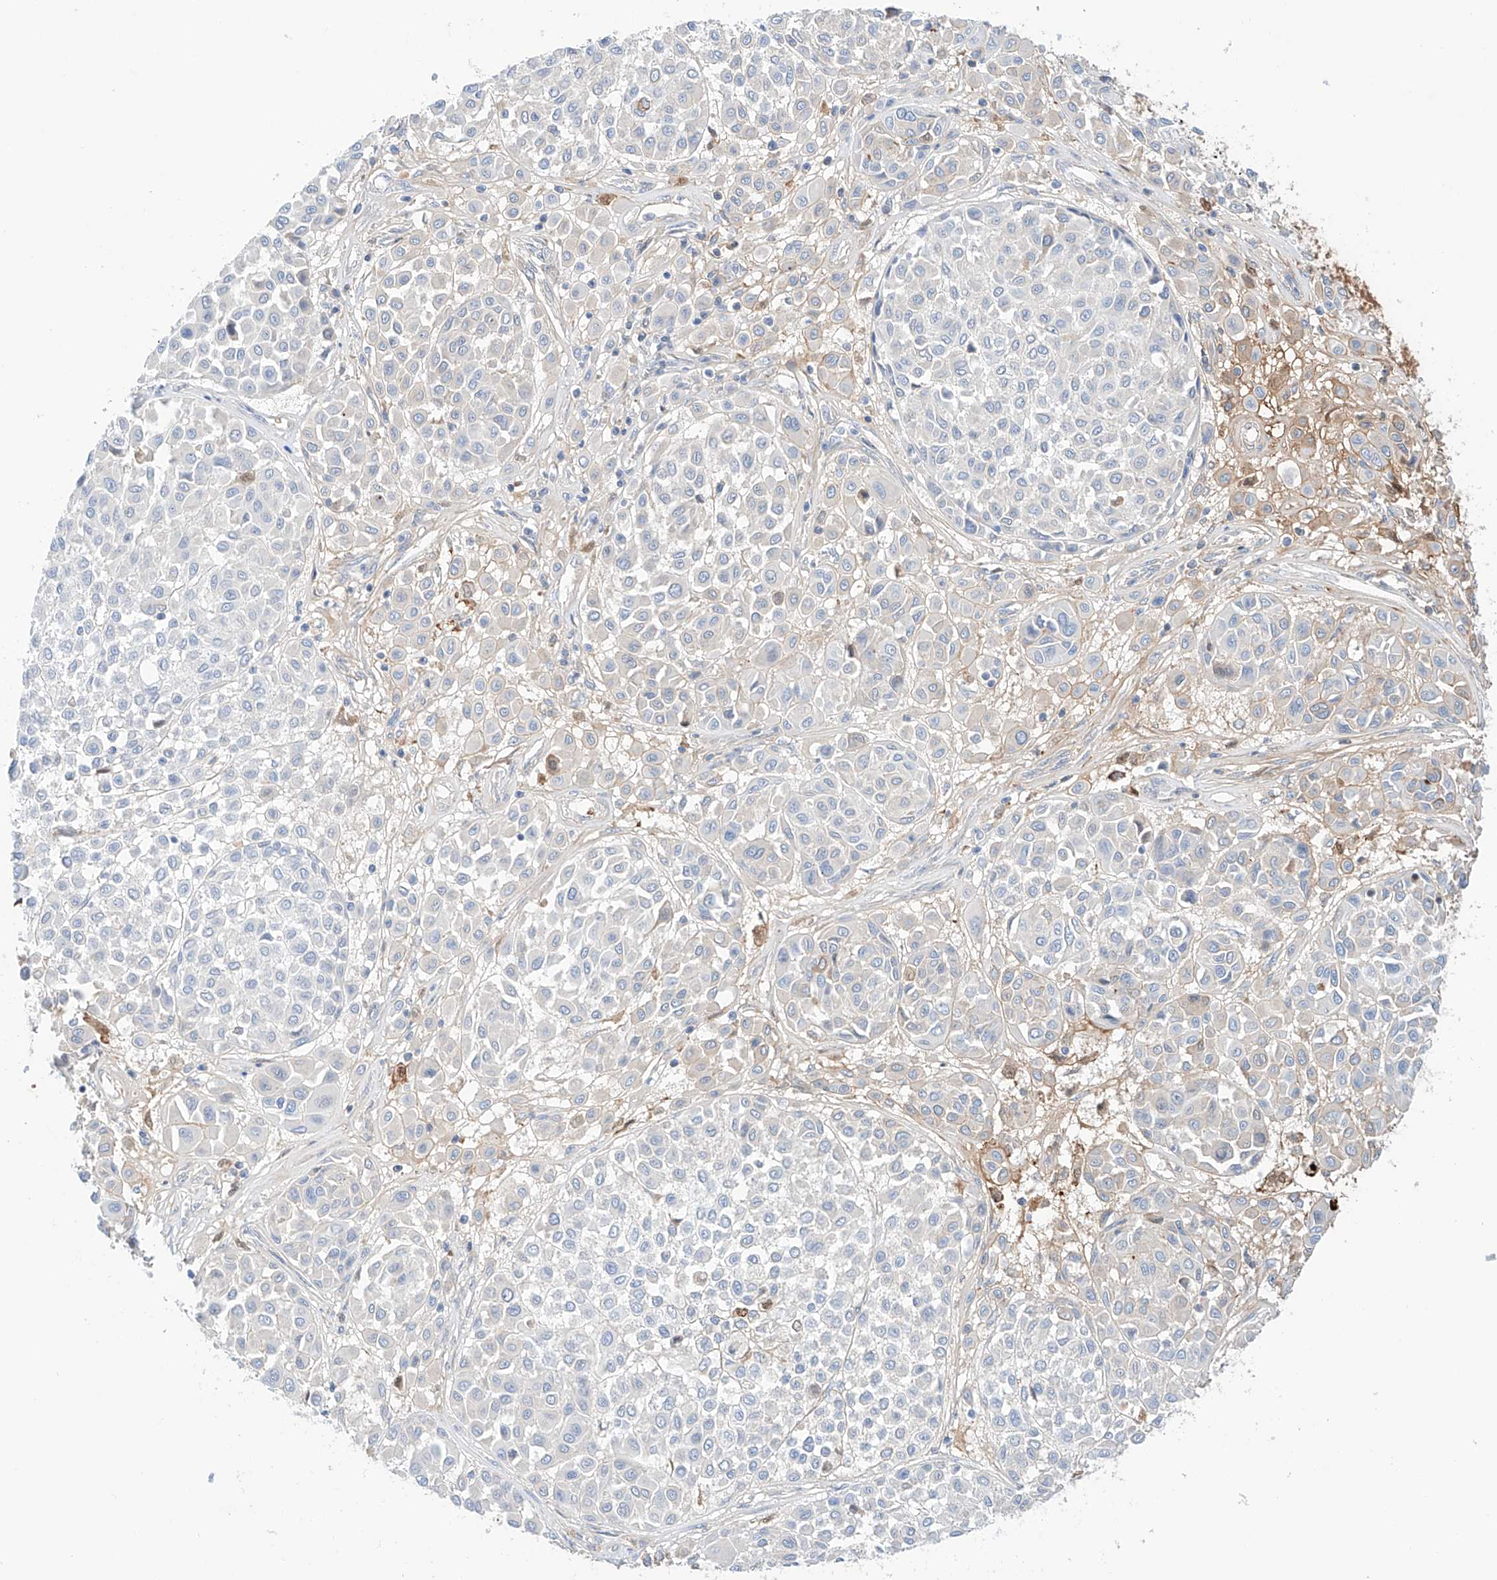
{"staining": {"intensity": "negative", "quantity": "none", "location": "none"}, "tissue": "melanoma", "cell_type": "Tumor cells", "image_type": "cancer", "snomed": [{"axis": "morphology", "description": "Malignant melanoma, Metastatic site"}, {"axis": "topography", "description": "Soft tissue"}], "caption": "This is an immunohistochemistry photomicrograph of malignant melanoma (metastatic site). There is no positivity in tumor cells.", "gene": "PGGT1B", "patient": {"sex": "male", "age": 41}}